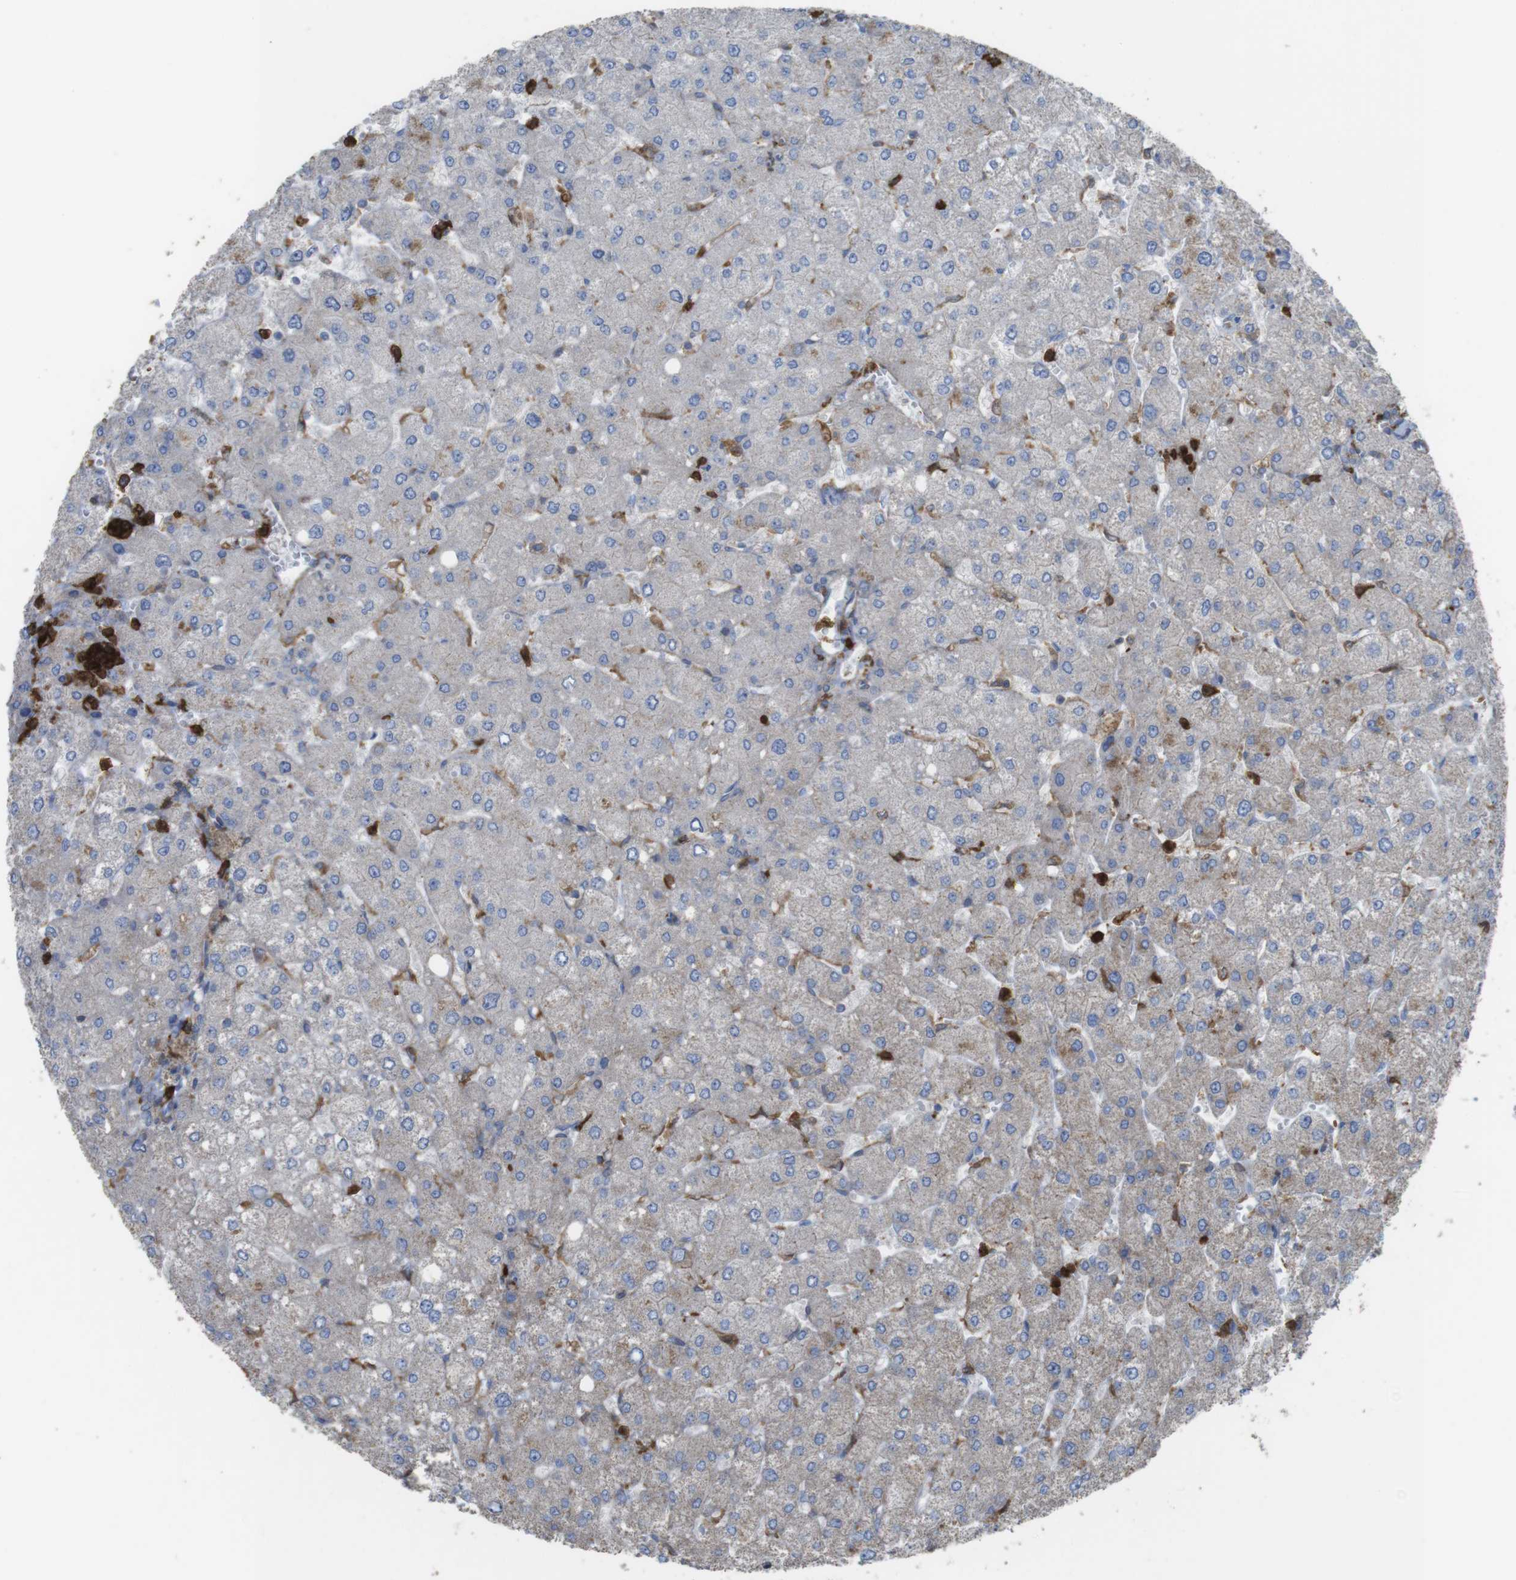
{"staining": {"intensity": "weak", "quantity": ">75%", "location": "cytoplasmic/membranous"}, "tissue": "liver", "cell_type": "Cholangiocytes", "image_type": "normal", "snomed": [{"axis": "morphology", "description": "Normal tissue, NOS"}, {"axis": "topography", "description": "Liver"}], "caption": "Protein staining shows weak cytoplasmic/membranous positivity in approximately >75% of cholangiocytes in normal liver. Using DAB (brown) and hematoxylin (blue) stains, captured at high magnification using brightfield microscopy.", "gene": "PRKCD", "patient": {"sex": "male", "age": 55}}